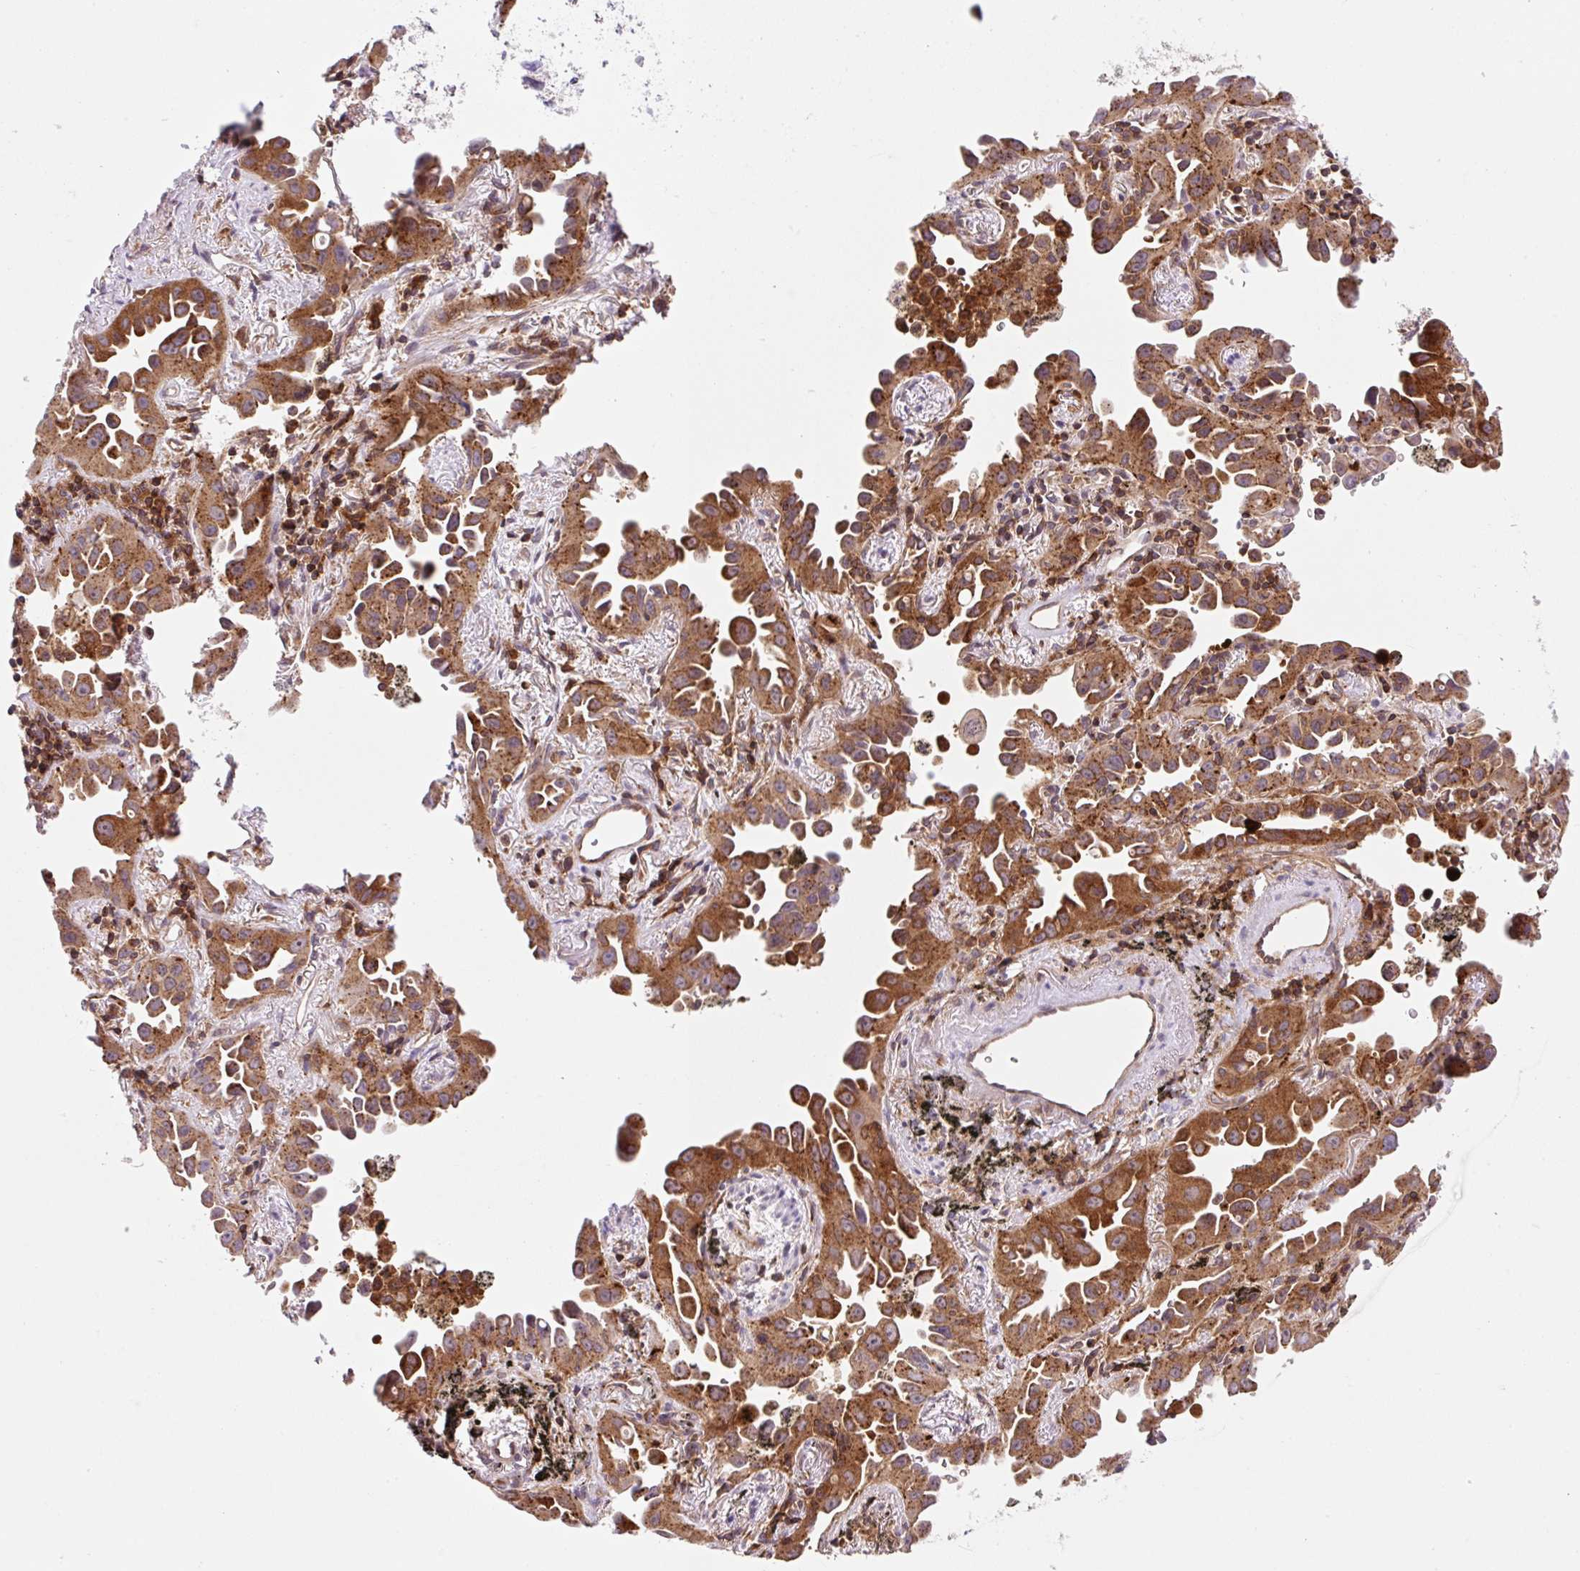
{"staining": {"intensity": "strong", "quantity": ">75%", "location": "cytoplasmic/membranous"}, "tissue": "lung cancer", "cell_type": "Tumor cells", "image_type": "cancer", "snomed": [{"axis": "morphology", "description": "Adenocarcinoma, NOS"}, {"axis": "topography", "description": "Lung"}], "caption": "Adenocarcinoma (lung) tissue demonstrates strong cytoplasmic/membranous expression in about >75% of tumor cells", "gene": "VPS4A", "patient": {"sex": "male", "age": 68}}